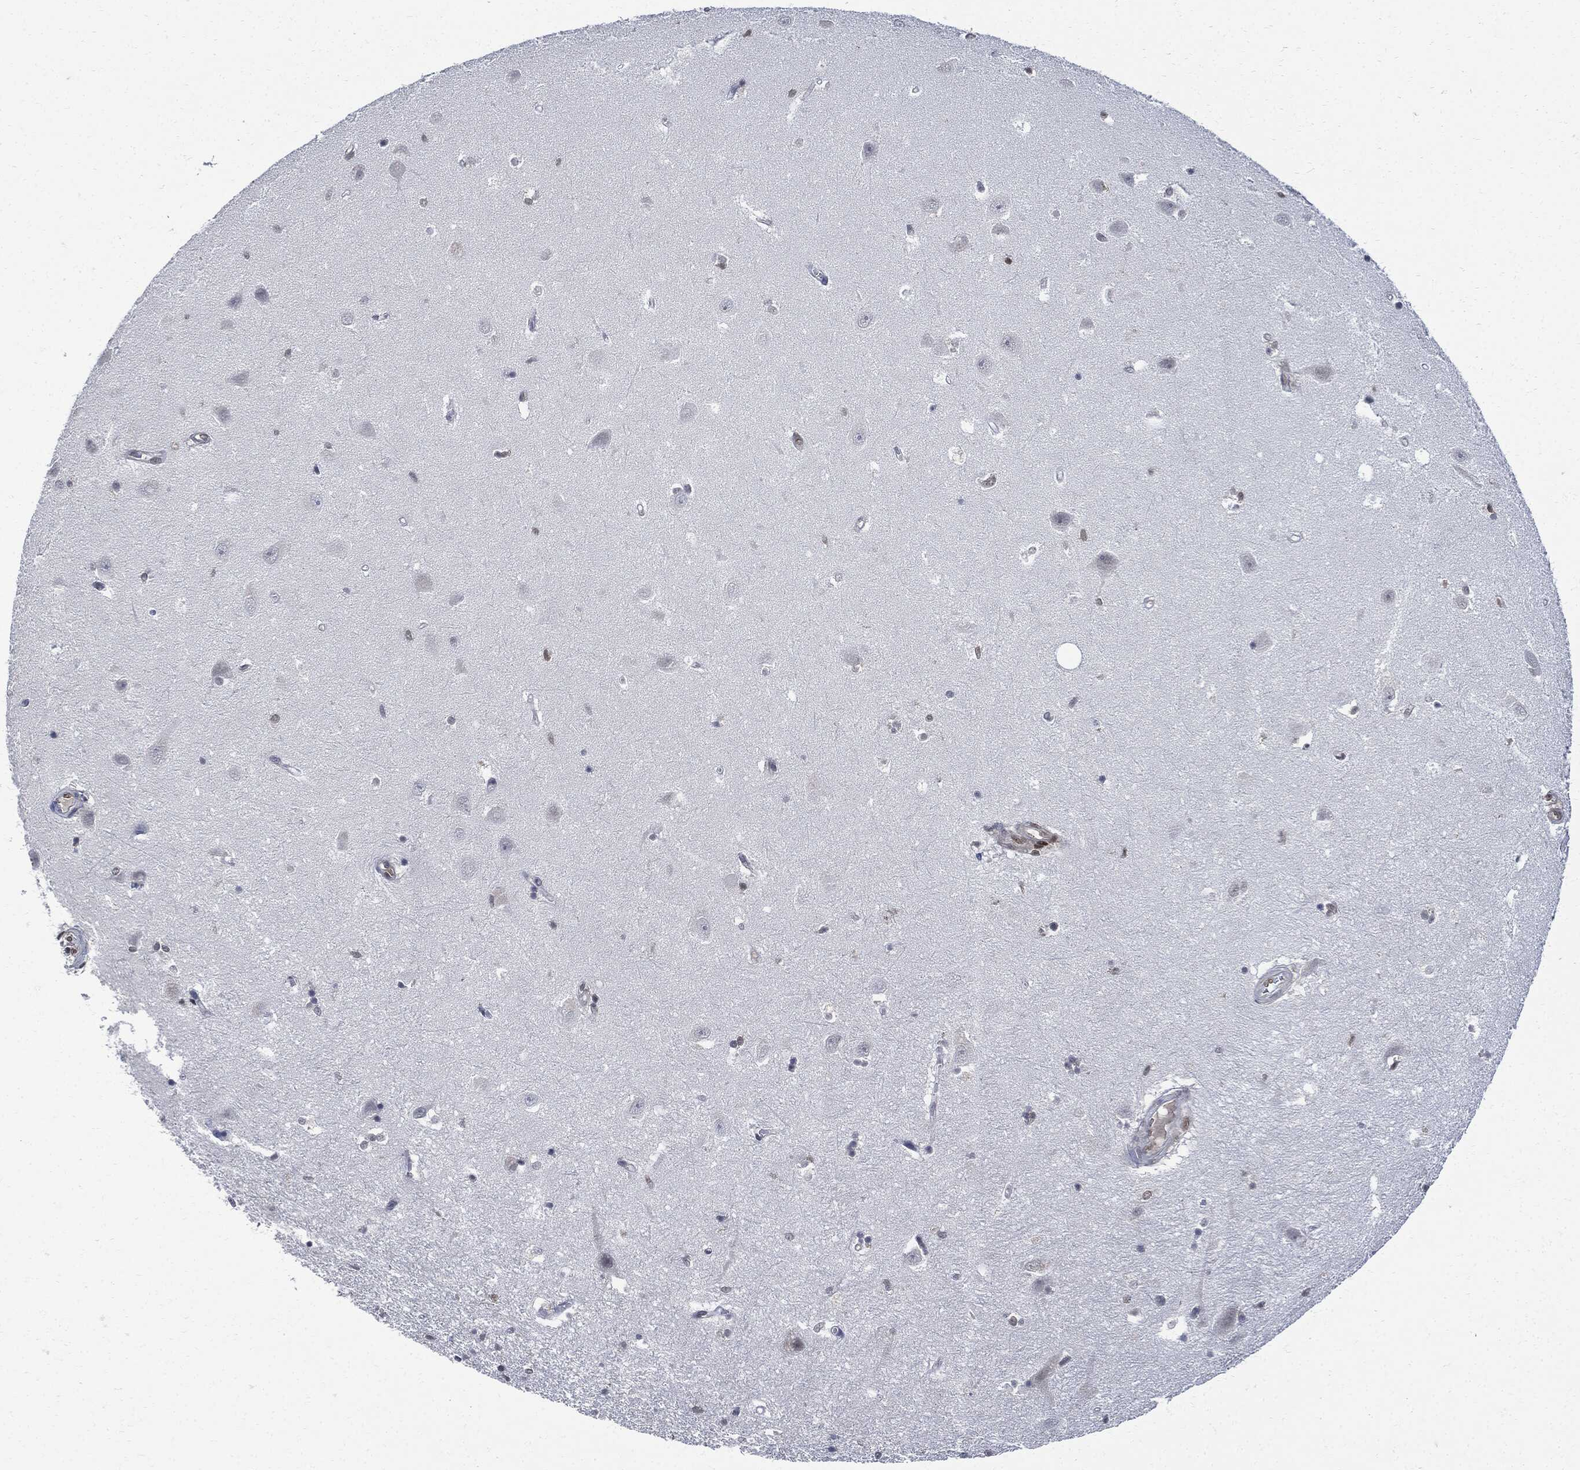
{"staining": {"intensity": "moderate", "quantity": "<25%", "location": "nuclear"}, "tissue": "hippocampus", "cell_type": "Glial cells", "image_type": "normal", "snomed": [{"axis": "morphology", "description": "Normal tissue, NOS"}, {"axis": "topography", "description": "Hippocampus"}], "caption": "Moderate nuclear expression for a protein is present in about <25% of glial cells of normal hippocampus using immunohistochemistry.", "gene": "PCNA", "patient": {"sex": "female", "age": 64}}